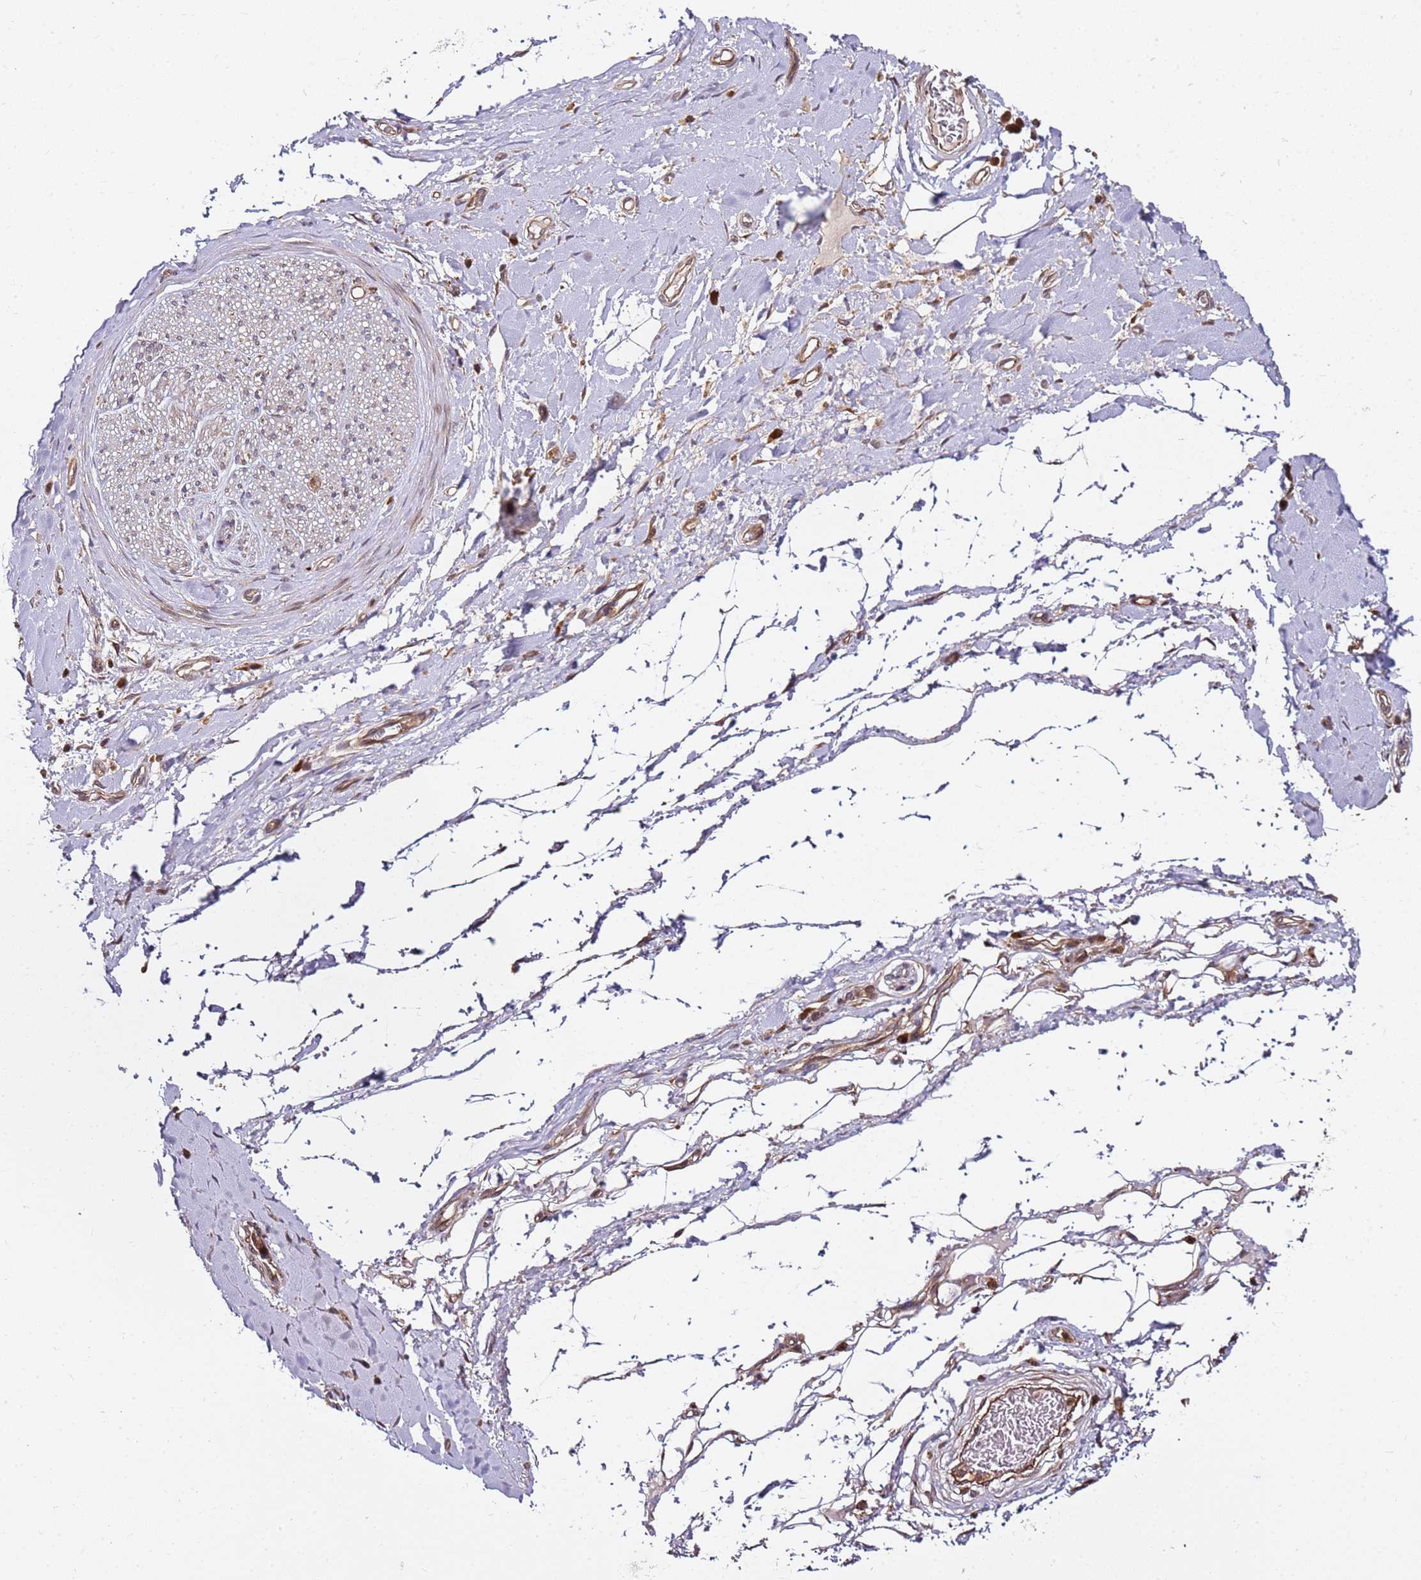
{"staining": {"intensity": "moderate", "quantity": ">75%", "location": "cytoplasmic/membranous"}, "tissue": "adipose tissue", "cell_type": "Adipocytes", "image_type": "normal", "snomed": [{"axis": "morphology", "description": "Normal tissue, NOS"}, {"axis": "morphology", "description": "Adenocarcinoma, NOS"}, {"axis": "topography", "description": "Stomach, upper"}, {"axis": "topography", "description": "Peripheral nerve tissue"}], "caption": "Adipose tissue stained with DAB IHC reveals medium levels of moderate cytoplasmic/membranous expression in about >75% of adipocytes. (DAB = brown stain, brightfield microscopy at high magnification).", "gene": "PRMT7", "patient": {"sex": "male", "age": 62}}